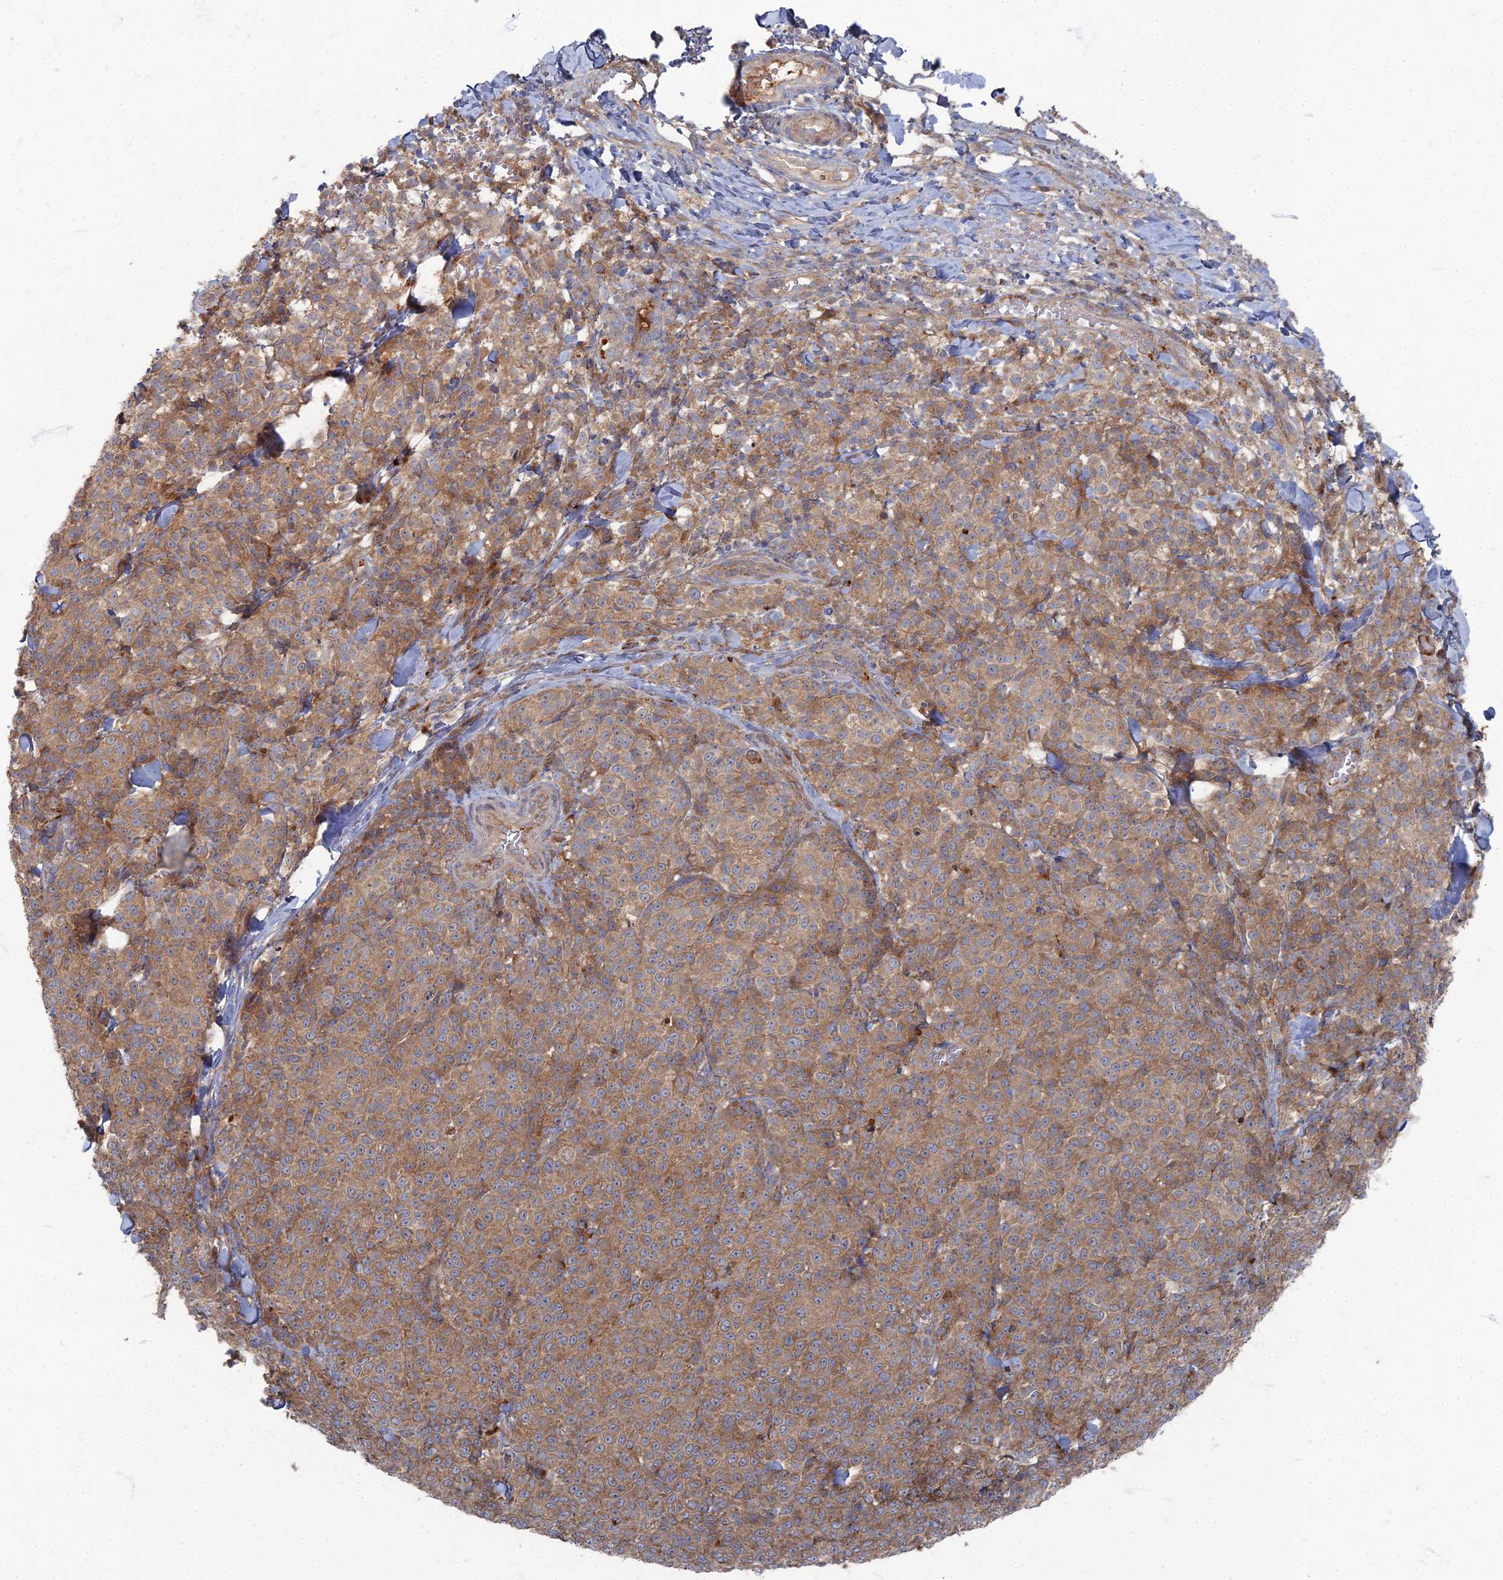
{"staining": {"intensity": "moderate", "quantity": ">75%", "location": "cytoplasmic/membranous"}, "tissue": "melanoma", "cell_type": "Tumor cells", "image_type": "cancer", "snomed": [{"axis": "morphology", "description": "Normal tissue, NOS"}, {"axis": "morphology", "description": "Malignant melanoma, NOS"}, {"axis": "topography", "description": "Skin"}], "caption": "Brown immunohistochemical staining in human malignant melanoma reveals moderate cytoplasmic/membranous expression in approximately >75% of tumor cells.", "gene": "PPCDC", "patient": {"sex": "female", "age": 34}}